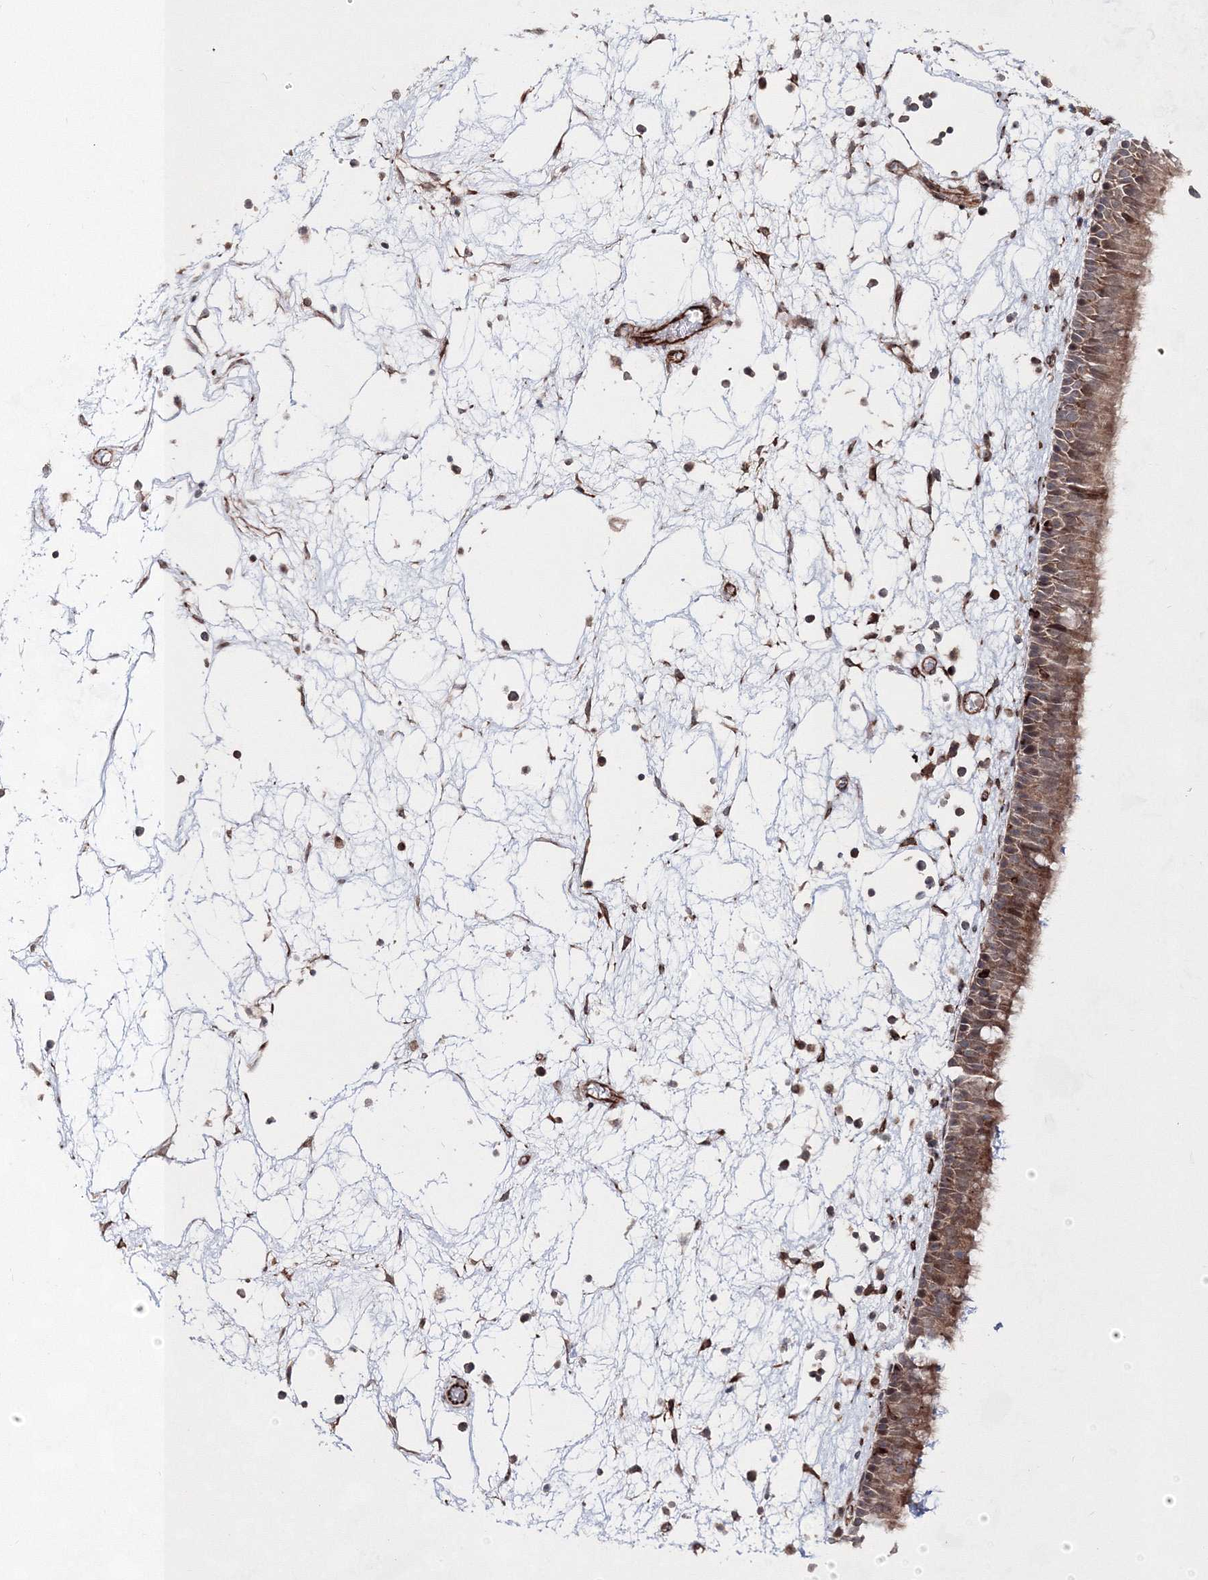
{"staining": {"intensity": "moderate", "quantity": ">75%", "location": "cytoplasmic/membranous"}, "tissue": "nasopharynx", "cell_type": "Respiratory epithelial cells", "image_type": "normal", "snomed": [{"axis": "morphology", "description": "Normal tissue, NOS"}, {"axis": "morphology", "description": "Inflammation, NOS"}, {"axis": "morphology", "description": "Malignant melanoma, Metastatic site"}, {"axis": "topography", "description": "Nasopharynx"}], "caption": "Immunohistochemical staining of benign nasopharynx reveals medium levels of moderate cytoplasmic/membranous expression in approximately >75% of respiratory epithelial cells. (DAB IHC with brightfield microscopy, high magnification).", "gene": "SNIP1", "patient": {"sex": "male", "age": 70}}